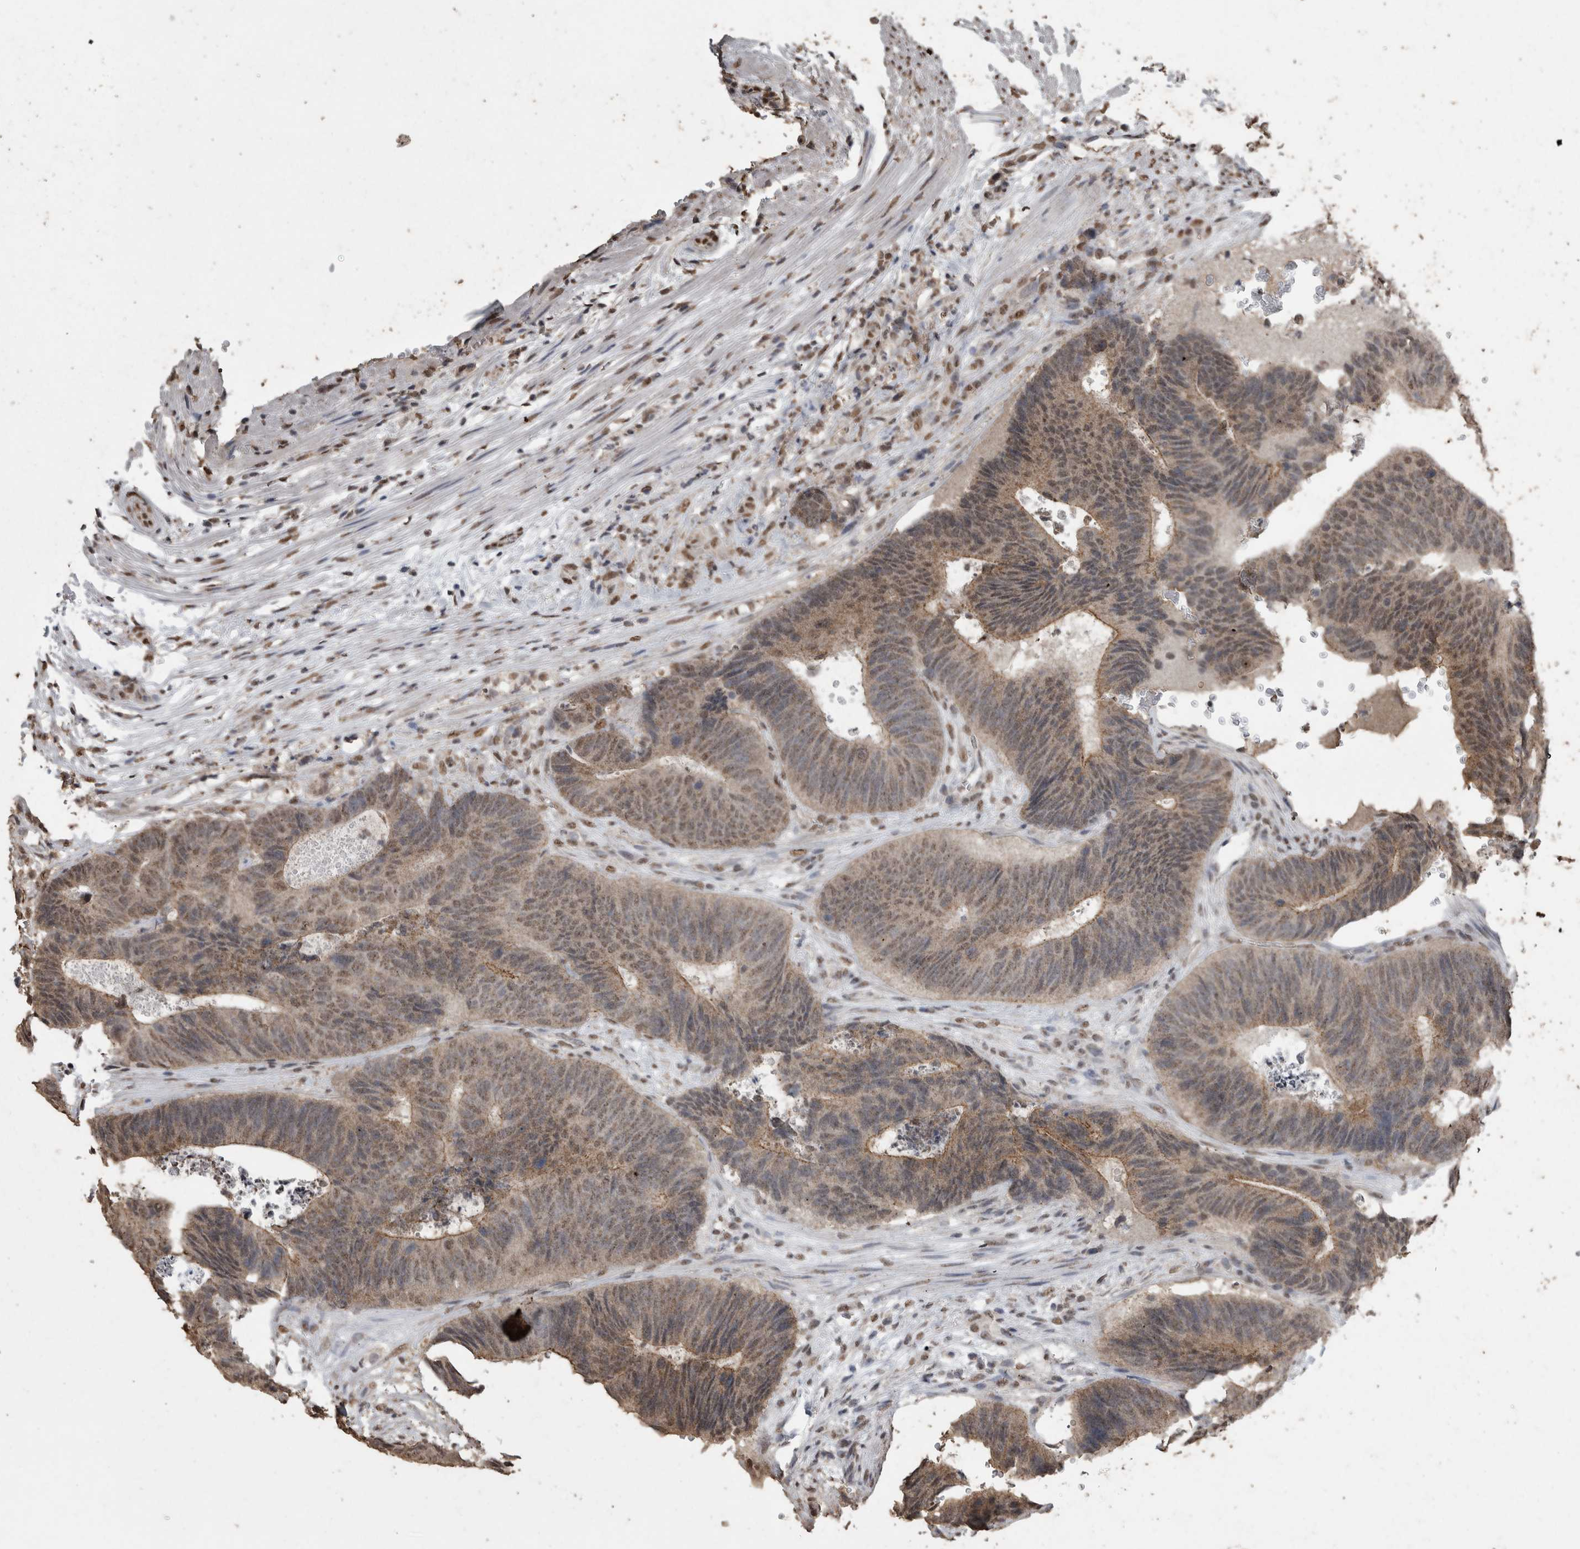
{"staining": {"intensity": "weak", "quantity": ">75%", "location": "cytoplasmic/membranous,nuclear"}, "tissue": "colorectal cancer", "cell_type": "Tumor cells", "image_type": "cancer", "snomed": [{"axis": "morphology", "description": "Adenocarcinoma, NOS"}, {"axis": "topography", "description": "Colon"}], "caption": "IHC staining of colorectal adenocarcinoma, which exhibits low levels of weak cytoplasmic/membranous and nuclear staining in approximately >75% of tumor cells indicating weak cytoplasmic/membranous and nuclear protein expression. The staining was performed using DAB (brown) for protein detection and nuclei were counterstained in hematoxylin (blue).", "gene": "SMAD7", "patient": {"sex": "male", "age": 56}}